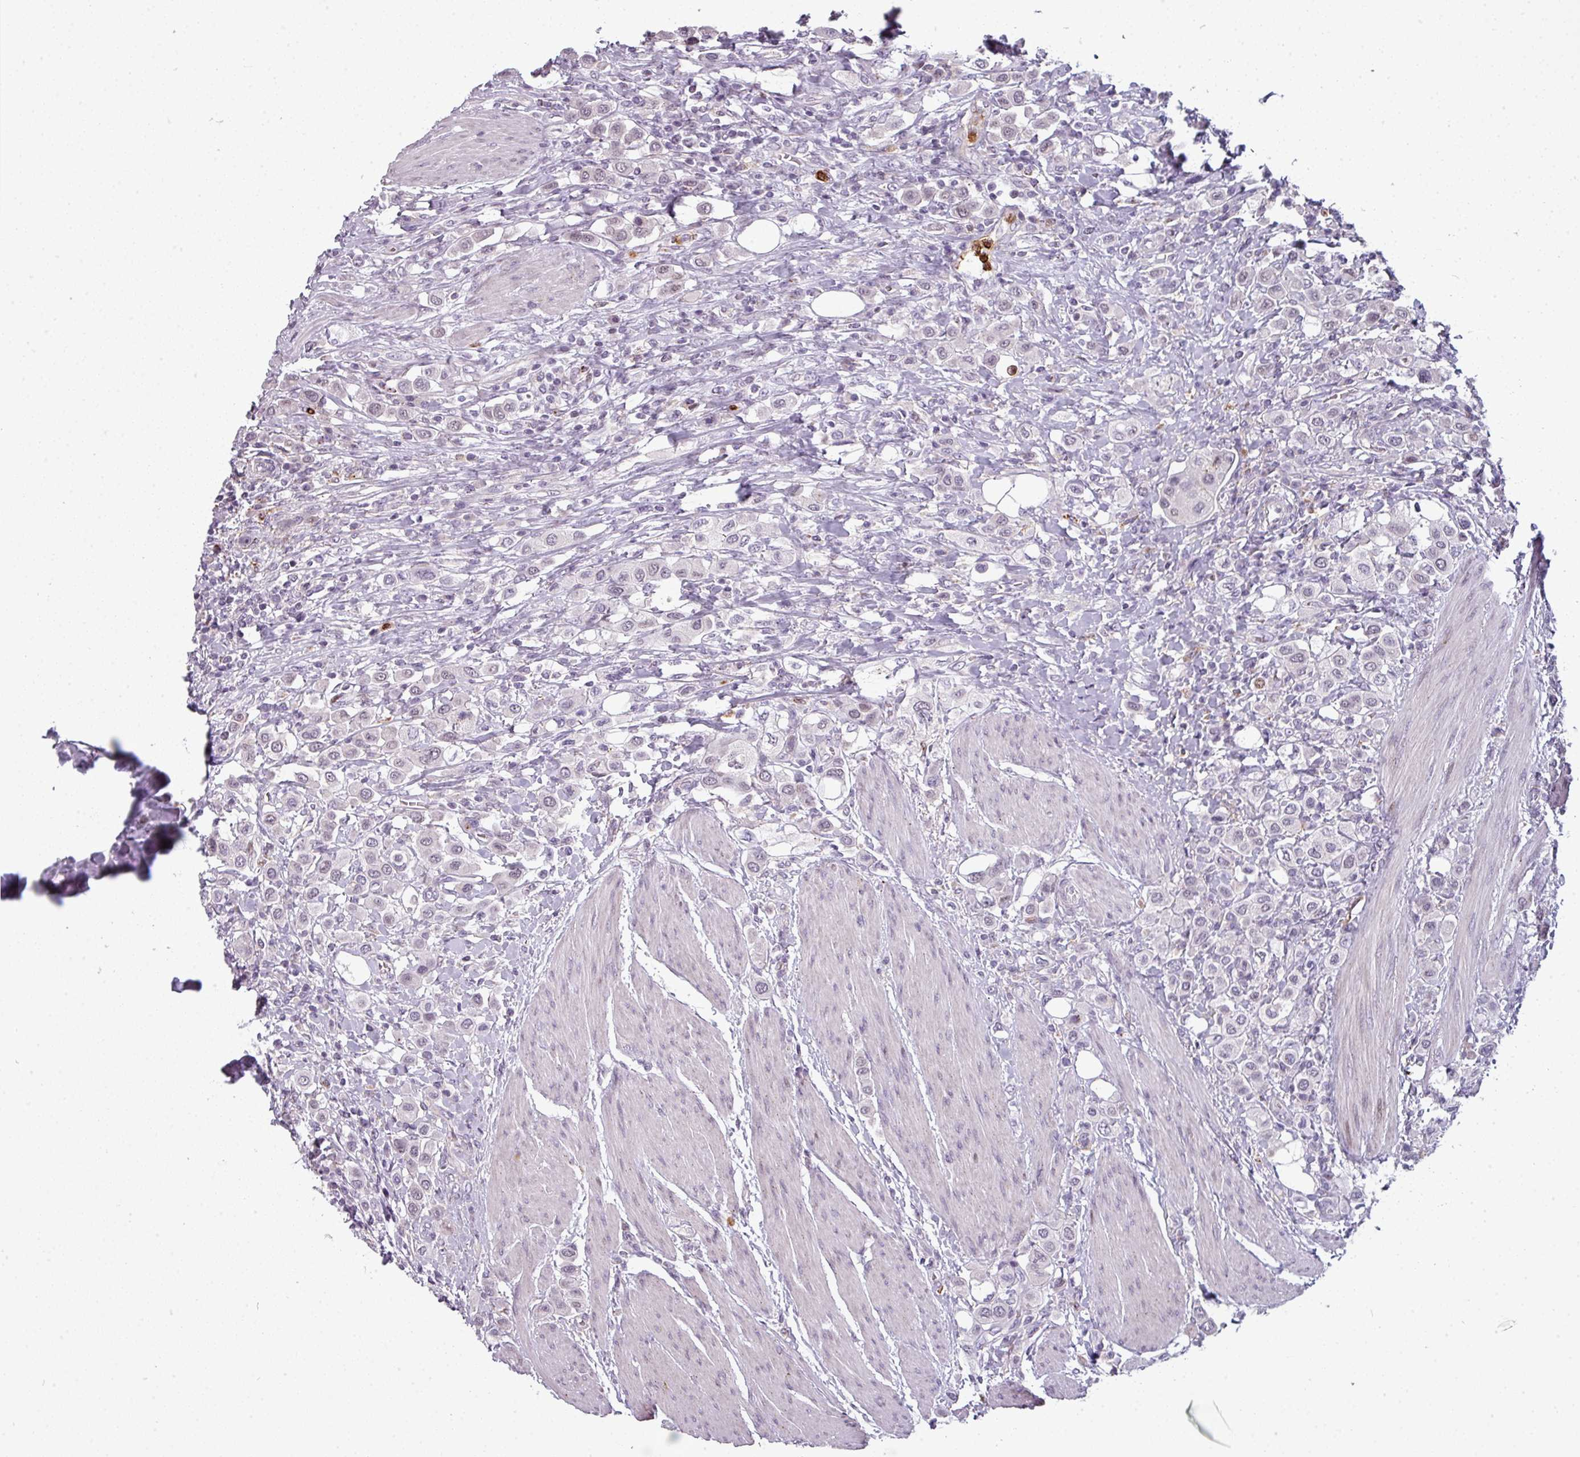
{"staining": {"intensity": "negative", "quantity": "none", "location": "none"}, "tissue": "urothelial cancer", "cell_type": "Tumor cells", "image_type": "cancer", "snomed": [{"axis": "morphology", "description": "Urothelial carcinoma, High grade"}, {"axis": "topography", "description": "Urinary bladder"}], "caption": "Immunohistochemistry (IHC) histopathology image of urothelial cancer stained for a protein (brown), which reveals no expression in tumor cells.", "gene": "TMEFF1", "patient": {"sex": "male", "age": 50}}